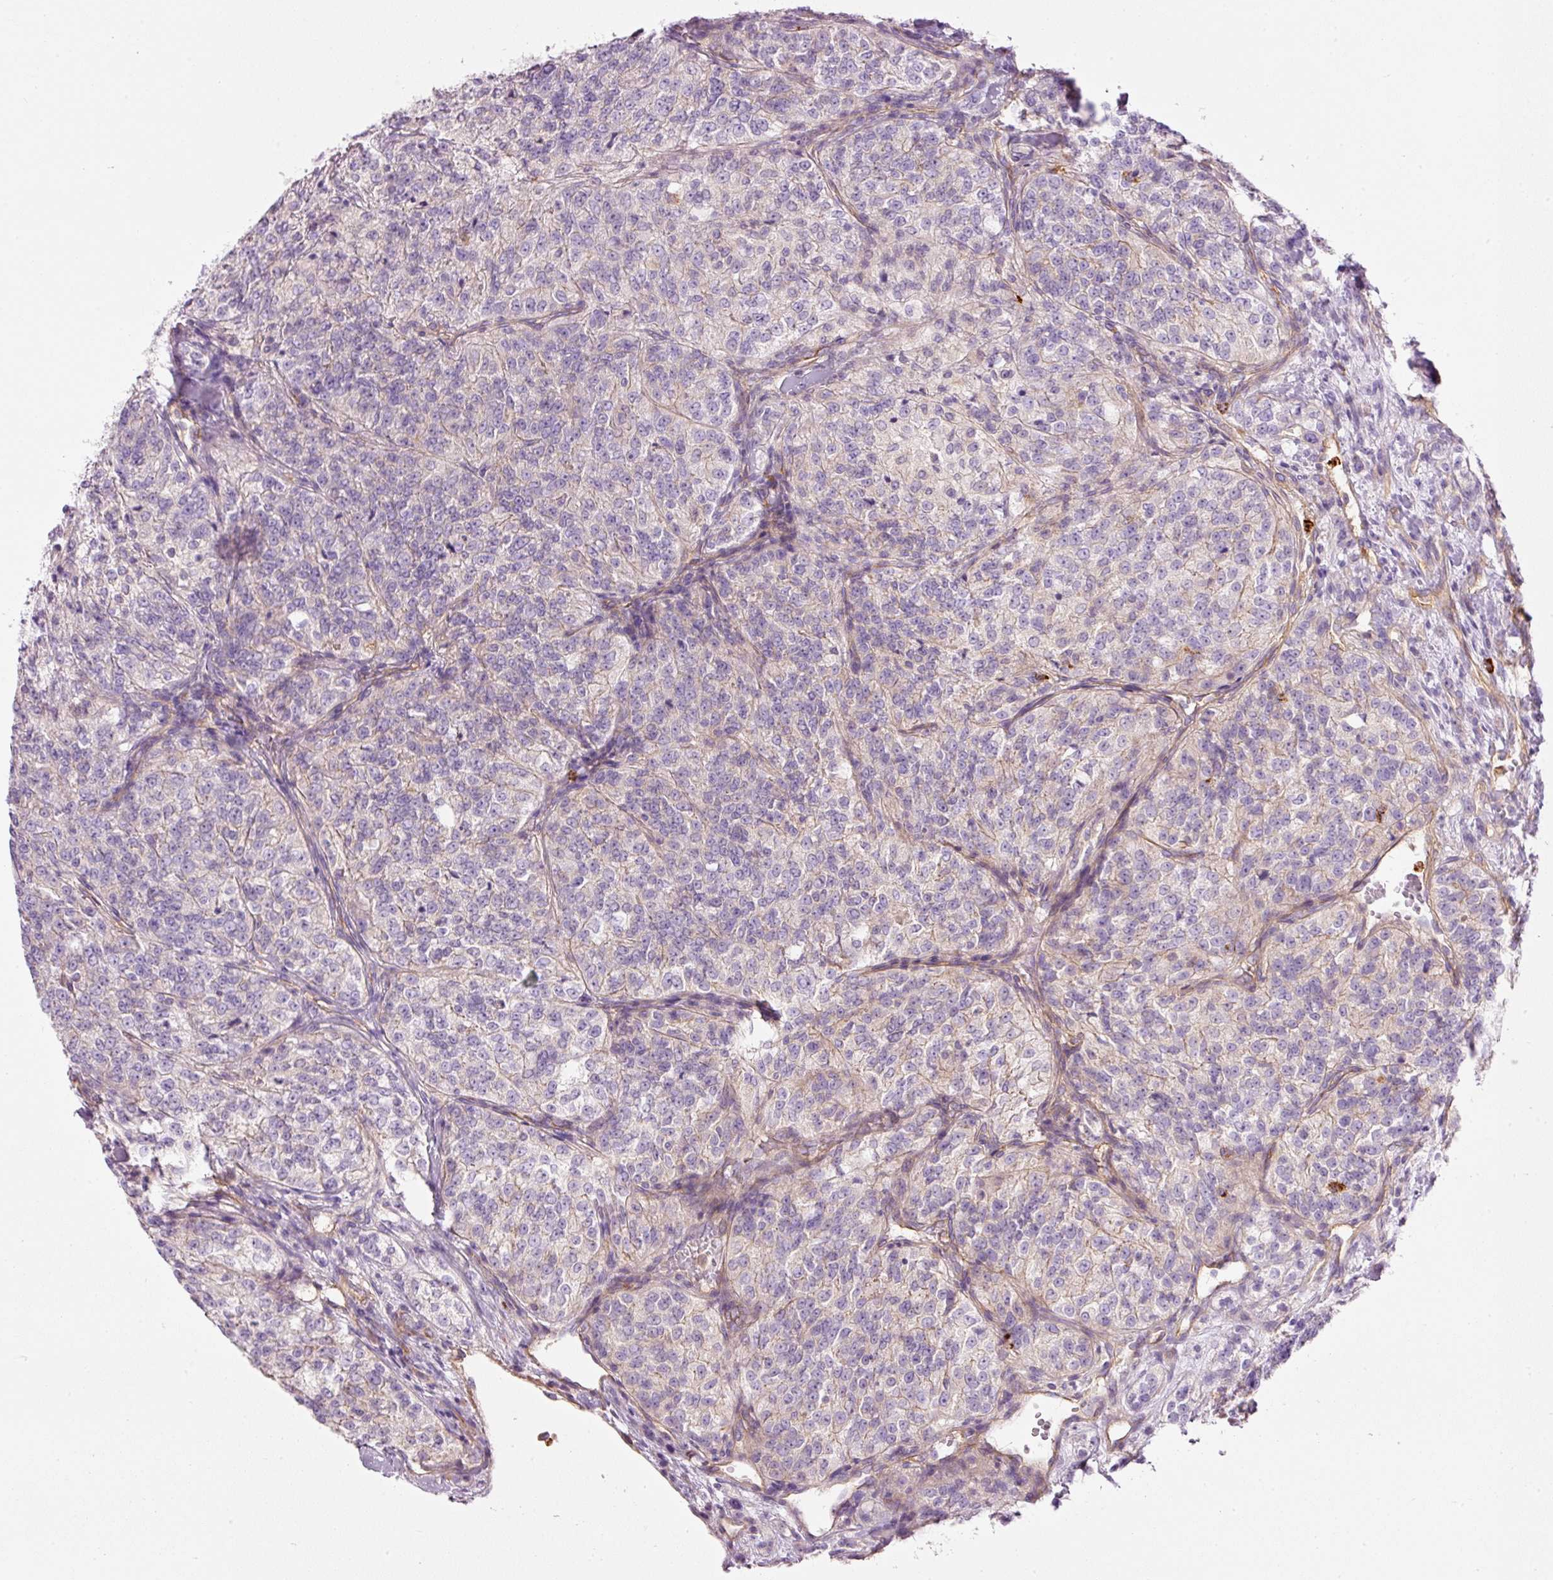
{"staining": {"intensity": "negative", "quantity": "none", "location": "none"}, "tissue": "renal cancer", "cell_type": "Tumor cells", "image_type": "cancer", "snomed": [{"axis": "morphology", "description": "Adenocarcinoma, NOS"}, {"axis": "topography", "description": "Kidney"}], "caption": "Immunohistochemical staining of human adenocarcinoma (renal) demonstrates no significant staining in tumor cells.", "gene": "MAP3K3", "patient": {"sex": "female", "age": 63}}